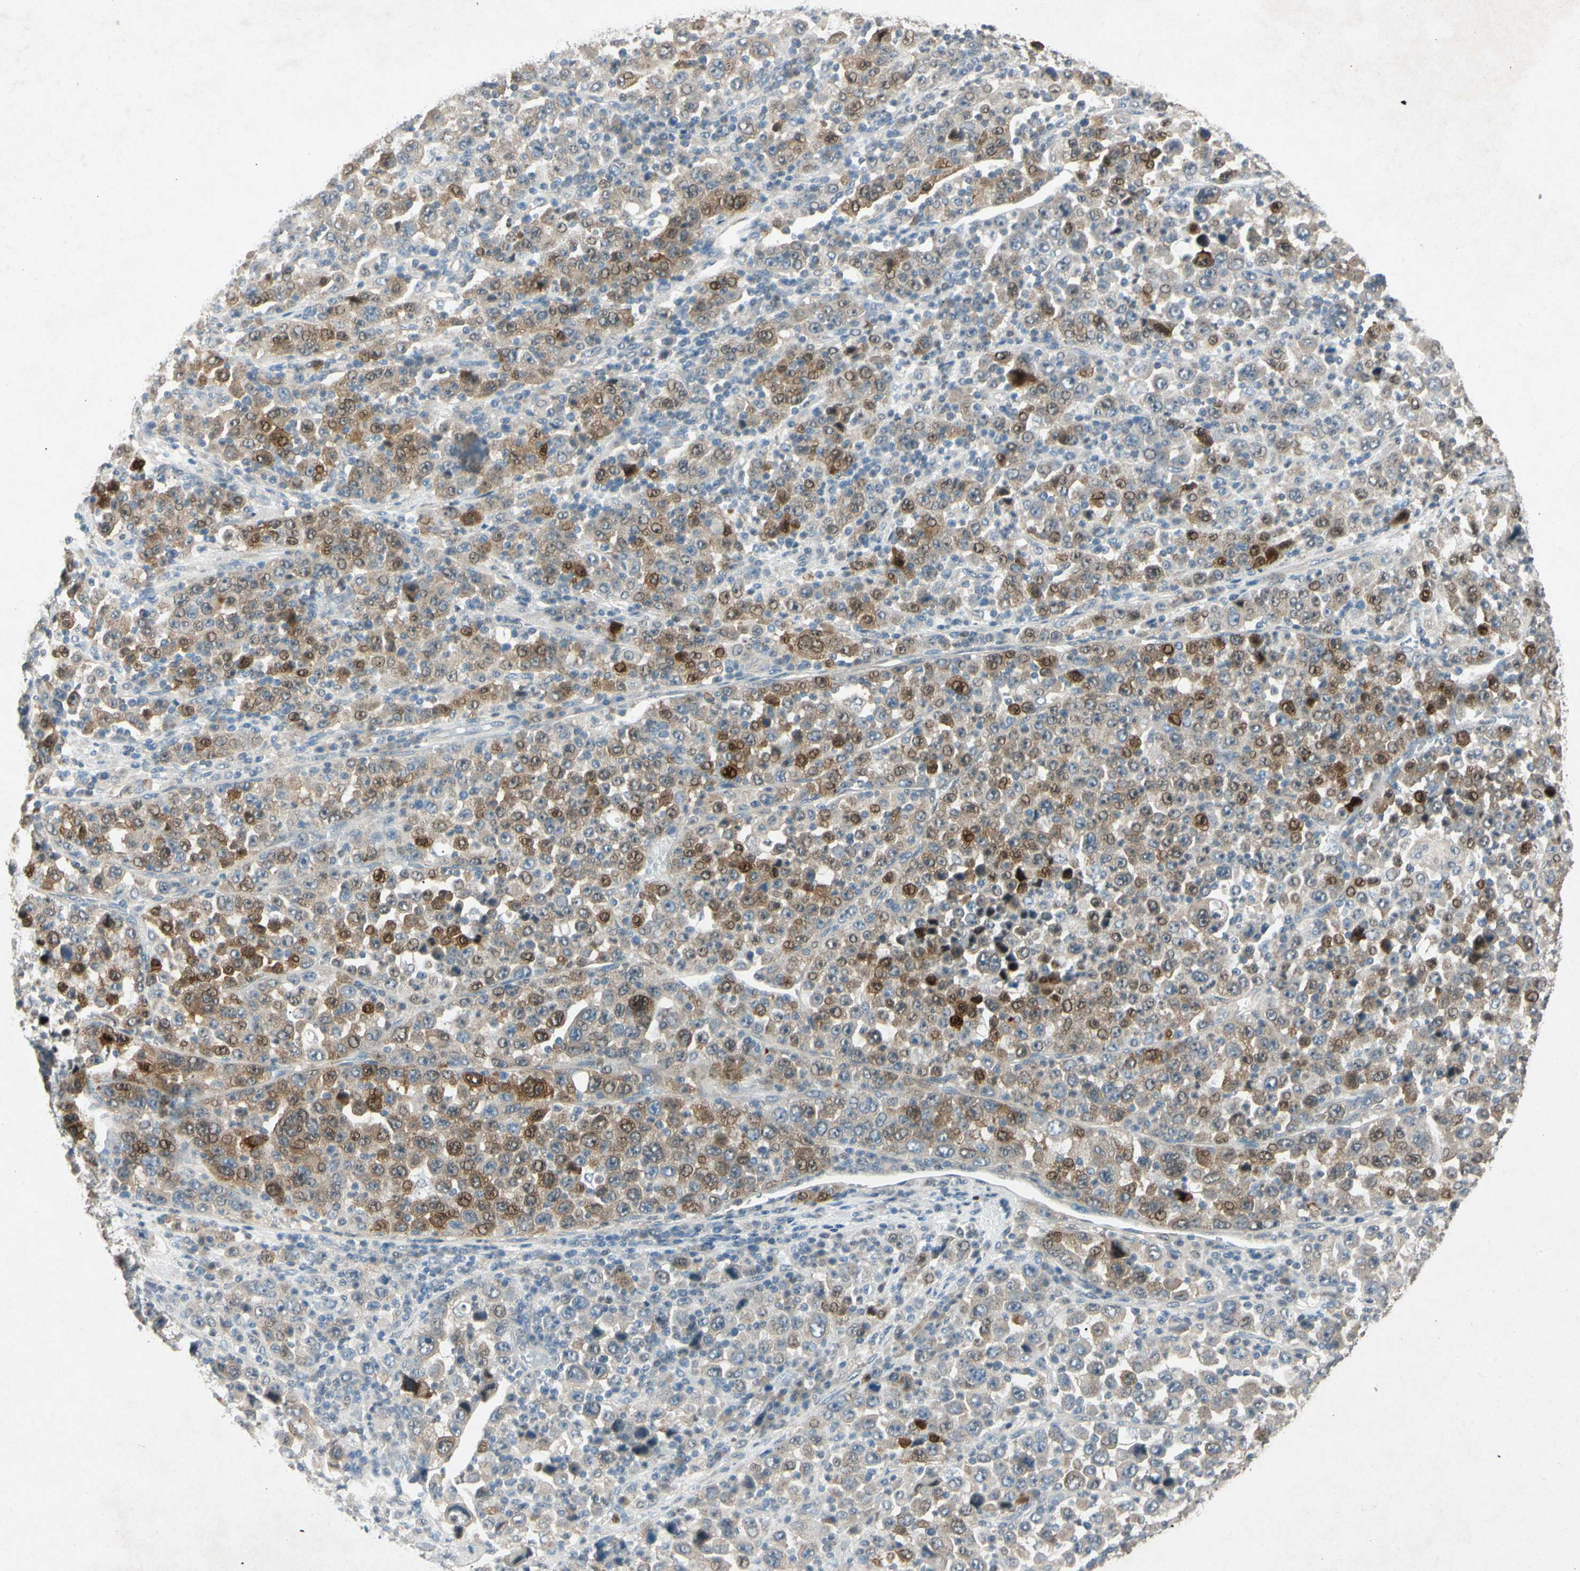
{"staining": {"intensity": "moderate", "quantity": "25%-75%", "location": "cytoplasmic/membranous,nuclear"}, "tissue": "stomach cancer", "cell_type": "Tumor cells", "image_type": "cancer", "snomed": [{"axis": "morphology", "description": "Normal tissue, NOS"}, {"axis": "morphology", "description": "Adenocarcinoma, NOS"}, {"axis": "topography", "description": "Stomach, upper"}, {"axis": "topography", "description": "Stomach"}], "caption": "Stomach adenocarcinoma was stained to show a protein in brown. There is medium levels of moderate cytoplasmic/membranous and nuclear expression in about 25%-75% of tumor cells.", "gene": "HSPA1B", "patient": {"sex": "male", "age": 59}}